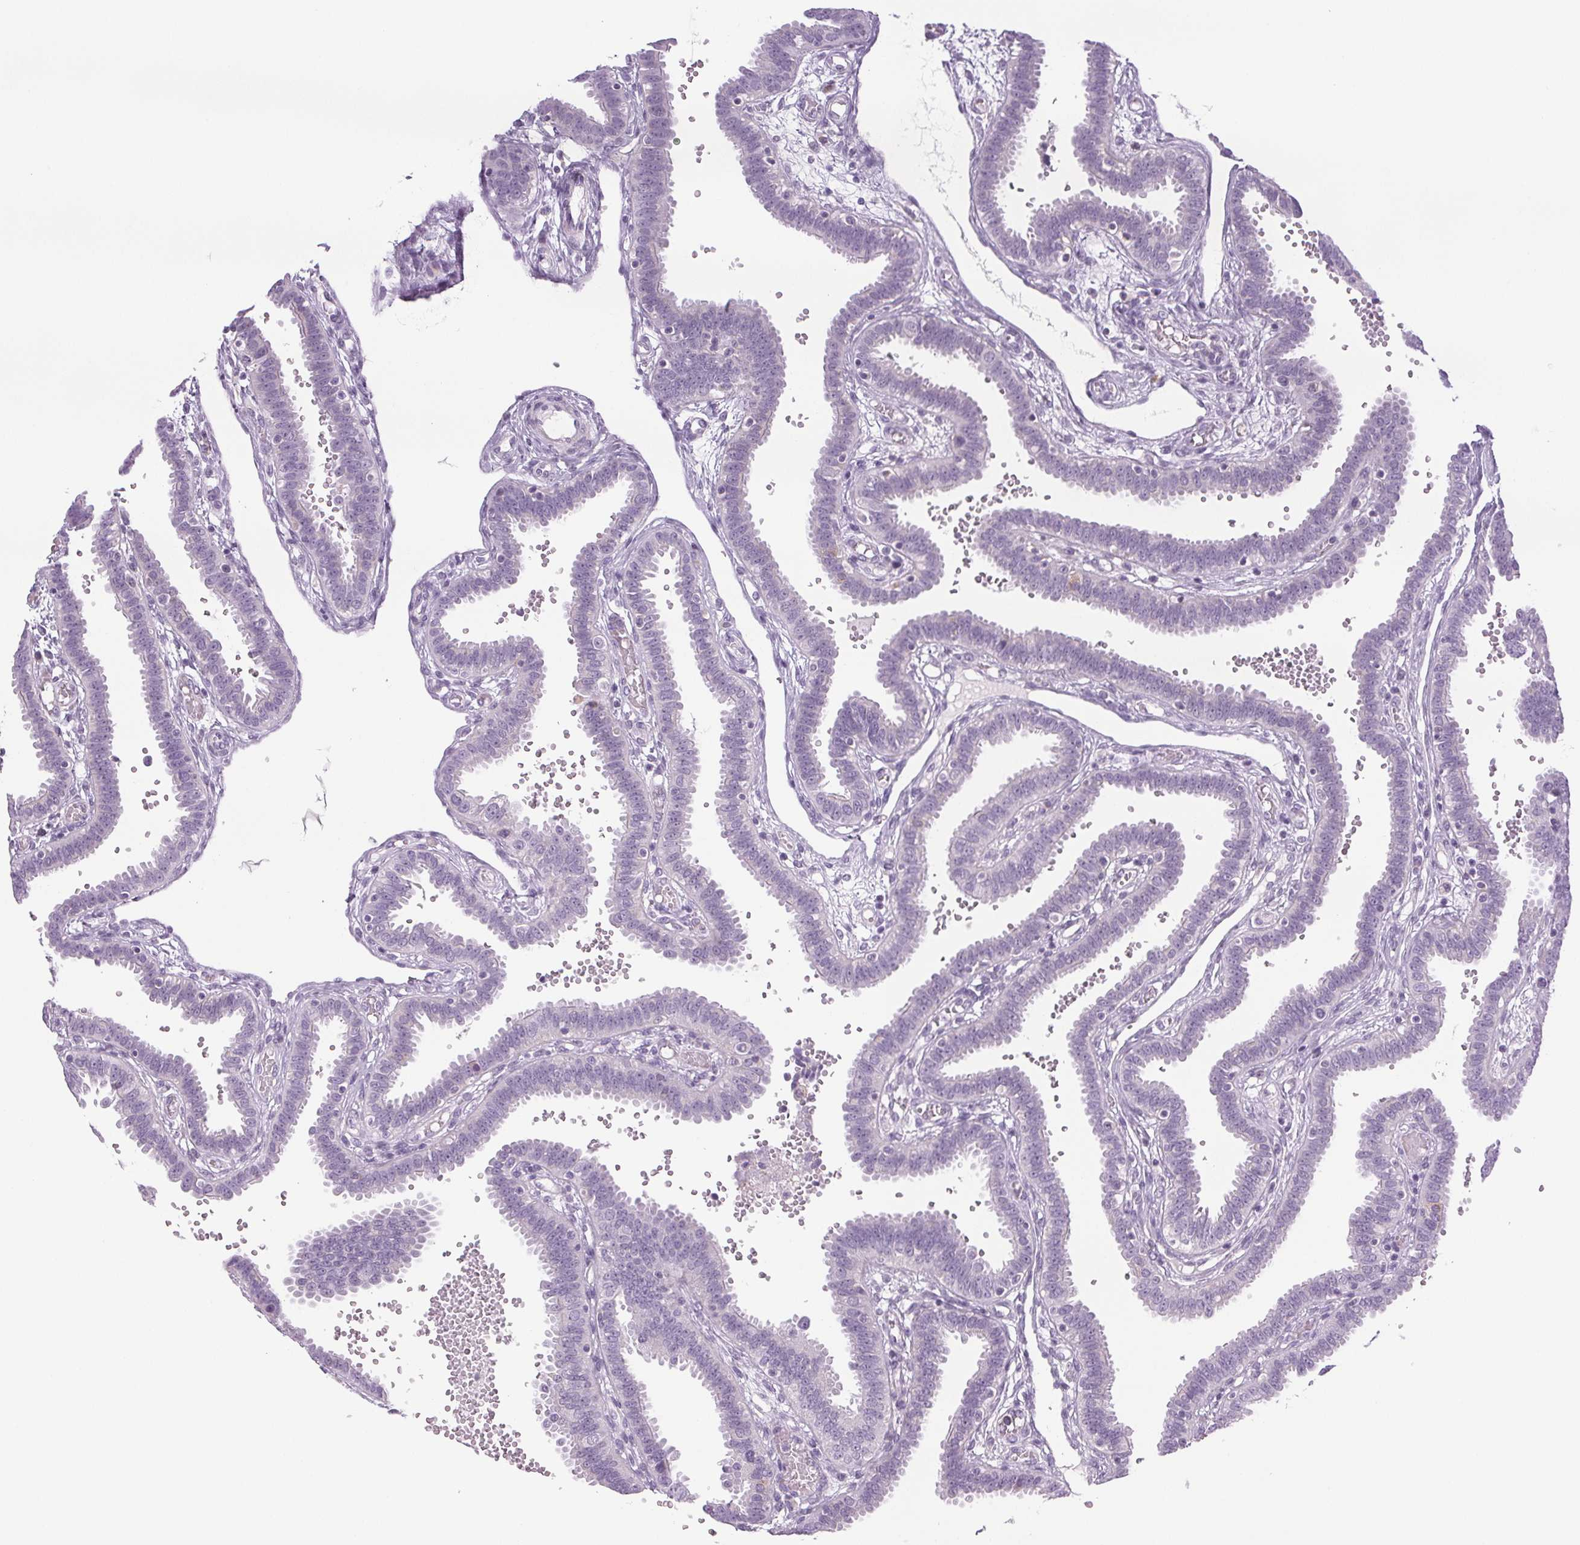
{"staining": {"intensity": "negative", "quantity": "none", "location": "none"}, "tissue": "fallopian tube", "cell_type": "Glandular cells", "image_type": "normal", "snomed": [{"axis": "morphology", "description": "Normal tissue, NOS"}, {"axis": "topography", "description": "Fallopian tube"}], "caption": "Glandular cells are negative for brown protein staining in unremarkable fallopian tube.", "gene": "COL7A1", "patient": {"sex": "female", "age": 37}}